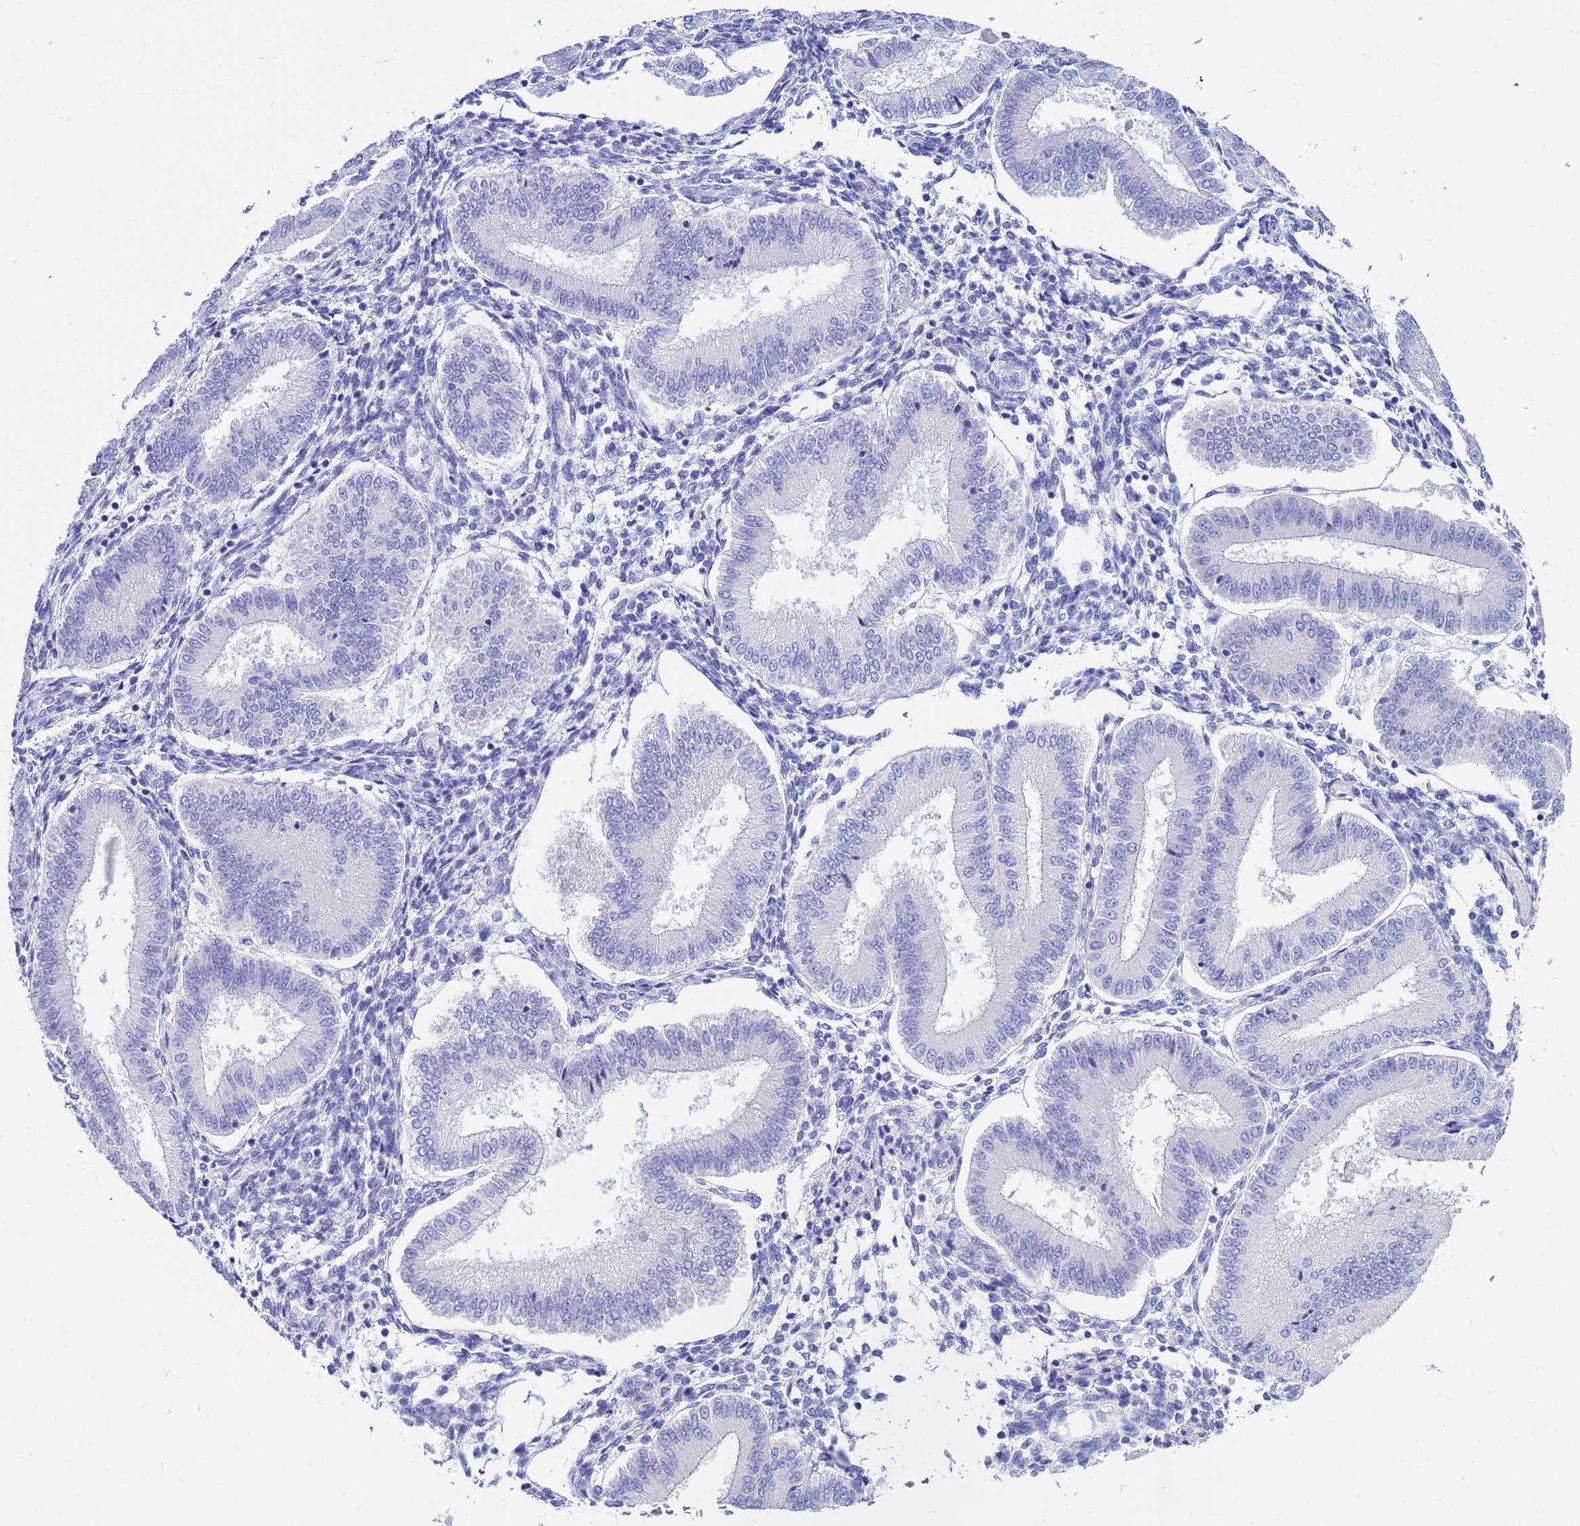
{"staining": {"intensity": "negative", "quantity": "none", "location": "none"}, "tissue": "endometrium", "cell_type": "Cells in endometrial stroma", "image_type": "normal", "snomed": [{"axis": "morphology", "description": "Normal tissue, NOS"}, {"axis": "topography", "description": "Endometrium"}], "caption": "Immunohistochemical staining of benign human endometrium exhibits no significant staining in cells in endometrial stroma. (DAB (3,3'-diaminobenzidine) immunohistochemistry, high magnification).", "gene": "SYCN", "patient": {"sex": "female", "age": 39}}